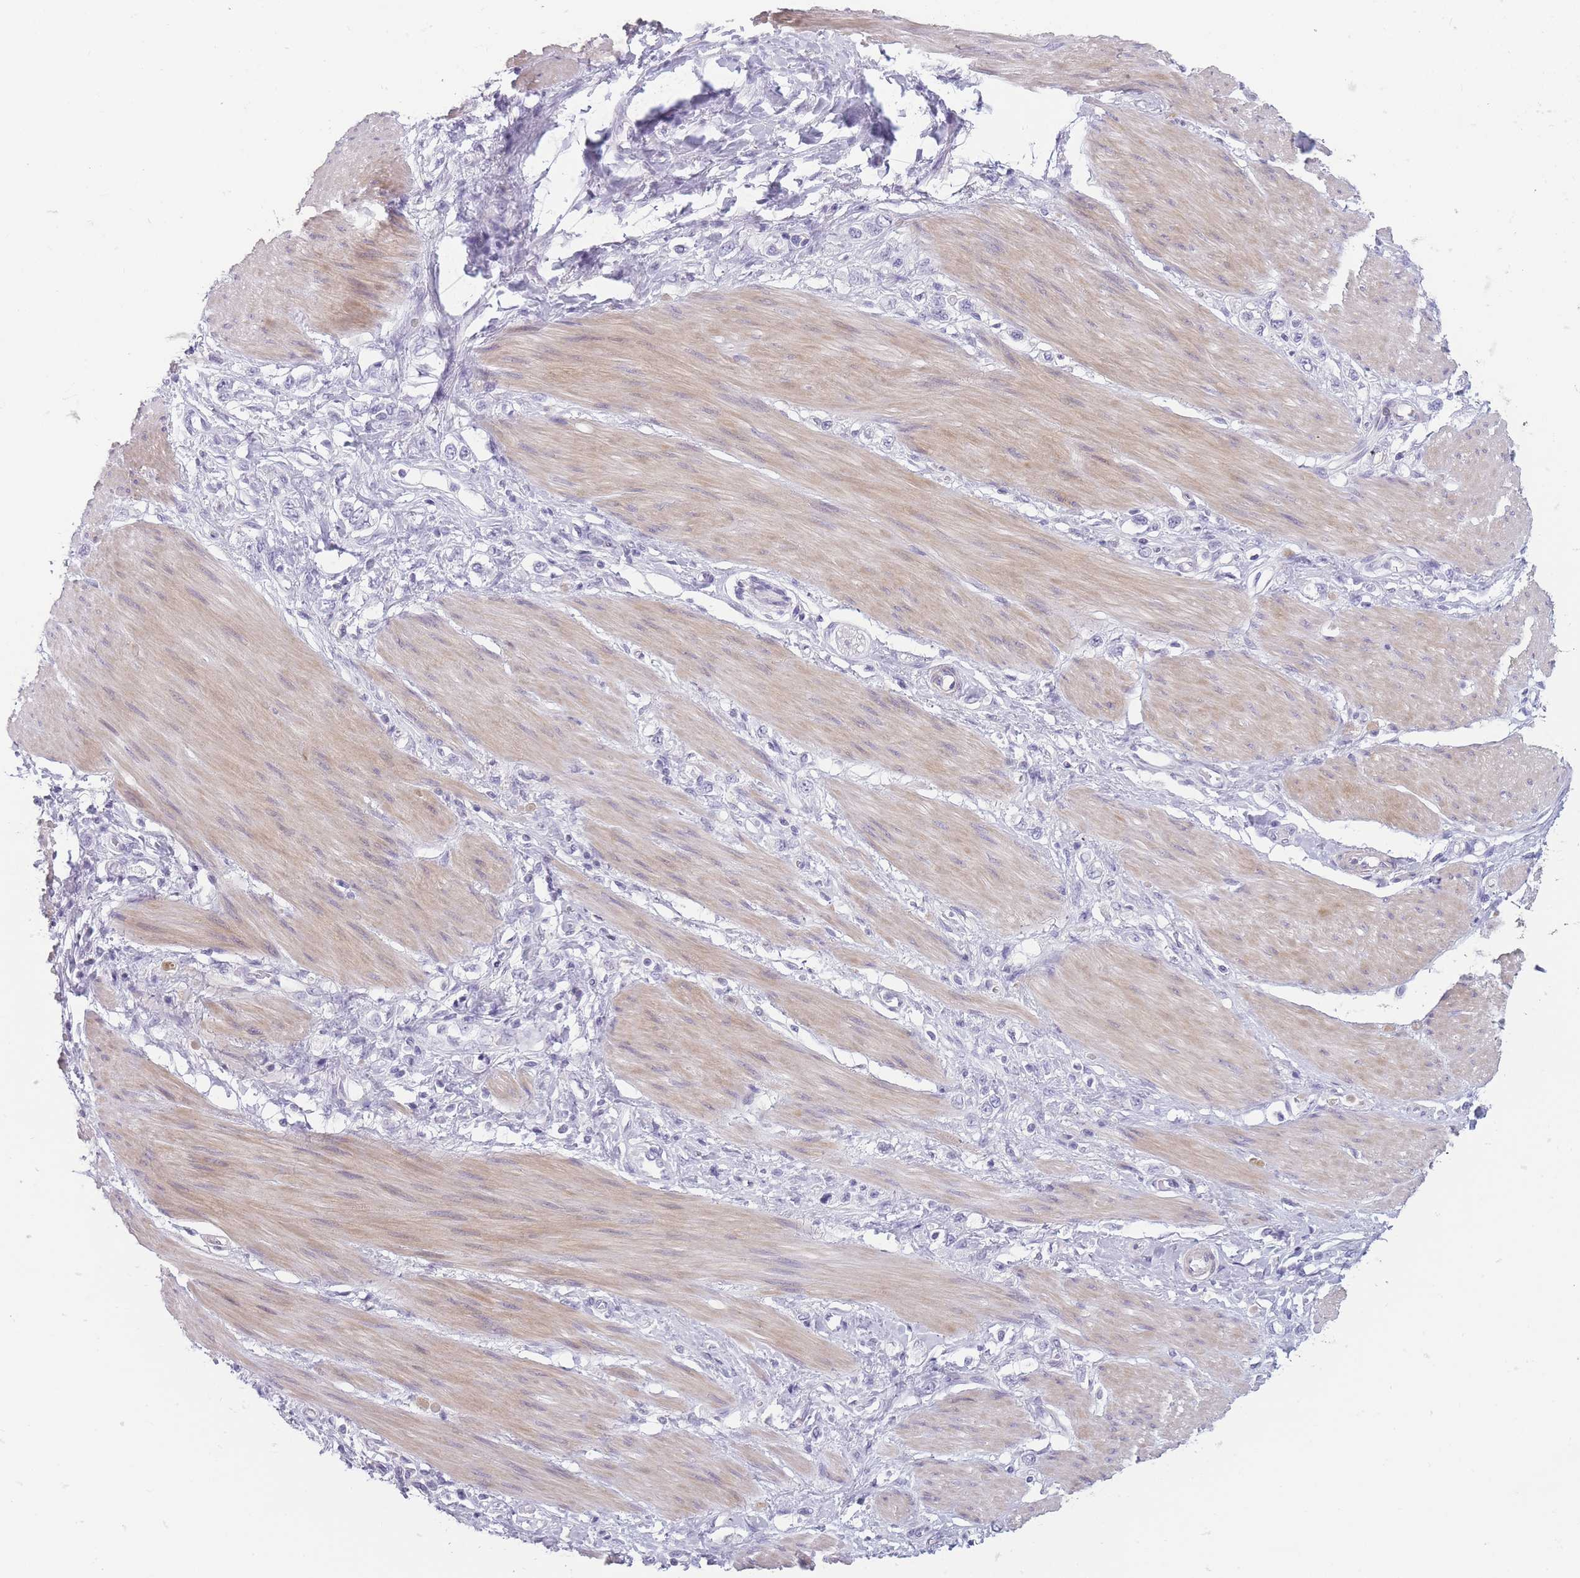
{"staining": {"intensity": "negative", "quantity": "none", "location": "none"}, "tissue": "stomach cancer", "cell_type": "Tumor cells", "image_type": "cancer", "snomed": [{"axis": "morphology", "description": "Adenocarcinoma, NOS"}, {"axis": "topography", "description": "Stomach"}], "caption": "IHC histopathology image of stomach cancer (adenocarcinoma) stained for a protein (brown), which reveals no staining in tumor cells. (Brightfield microscopy of DAB (3,3'-diaminobenzidine) immunohistochemistry (IHC) at high magnification).", "gene": "GGT1", "patient": {"sex": "female", "age": 65}}